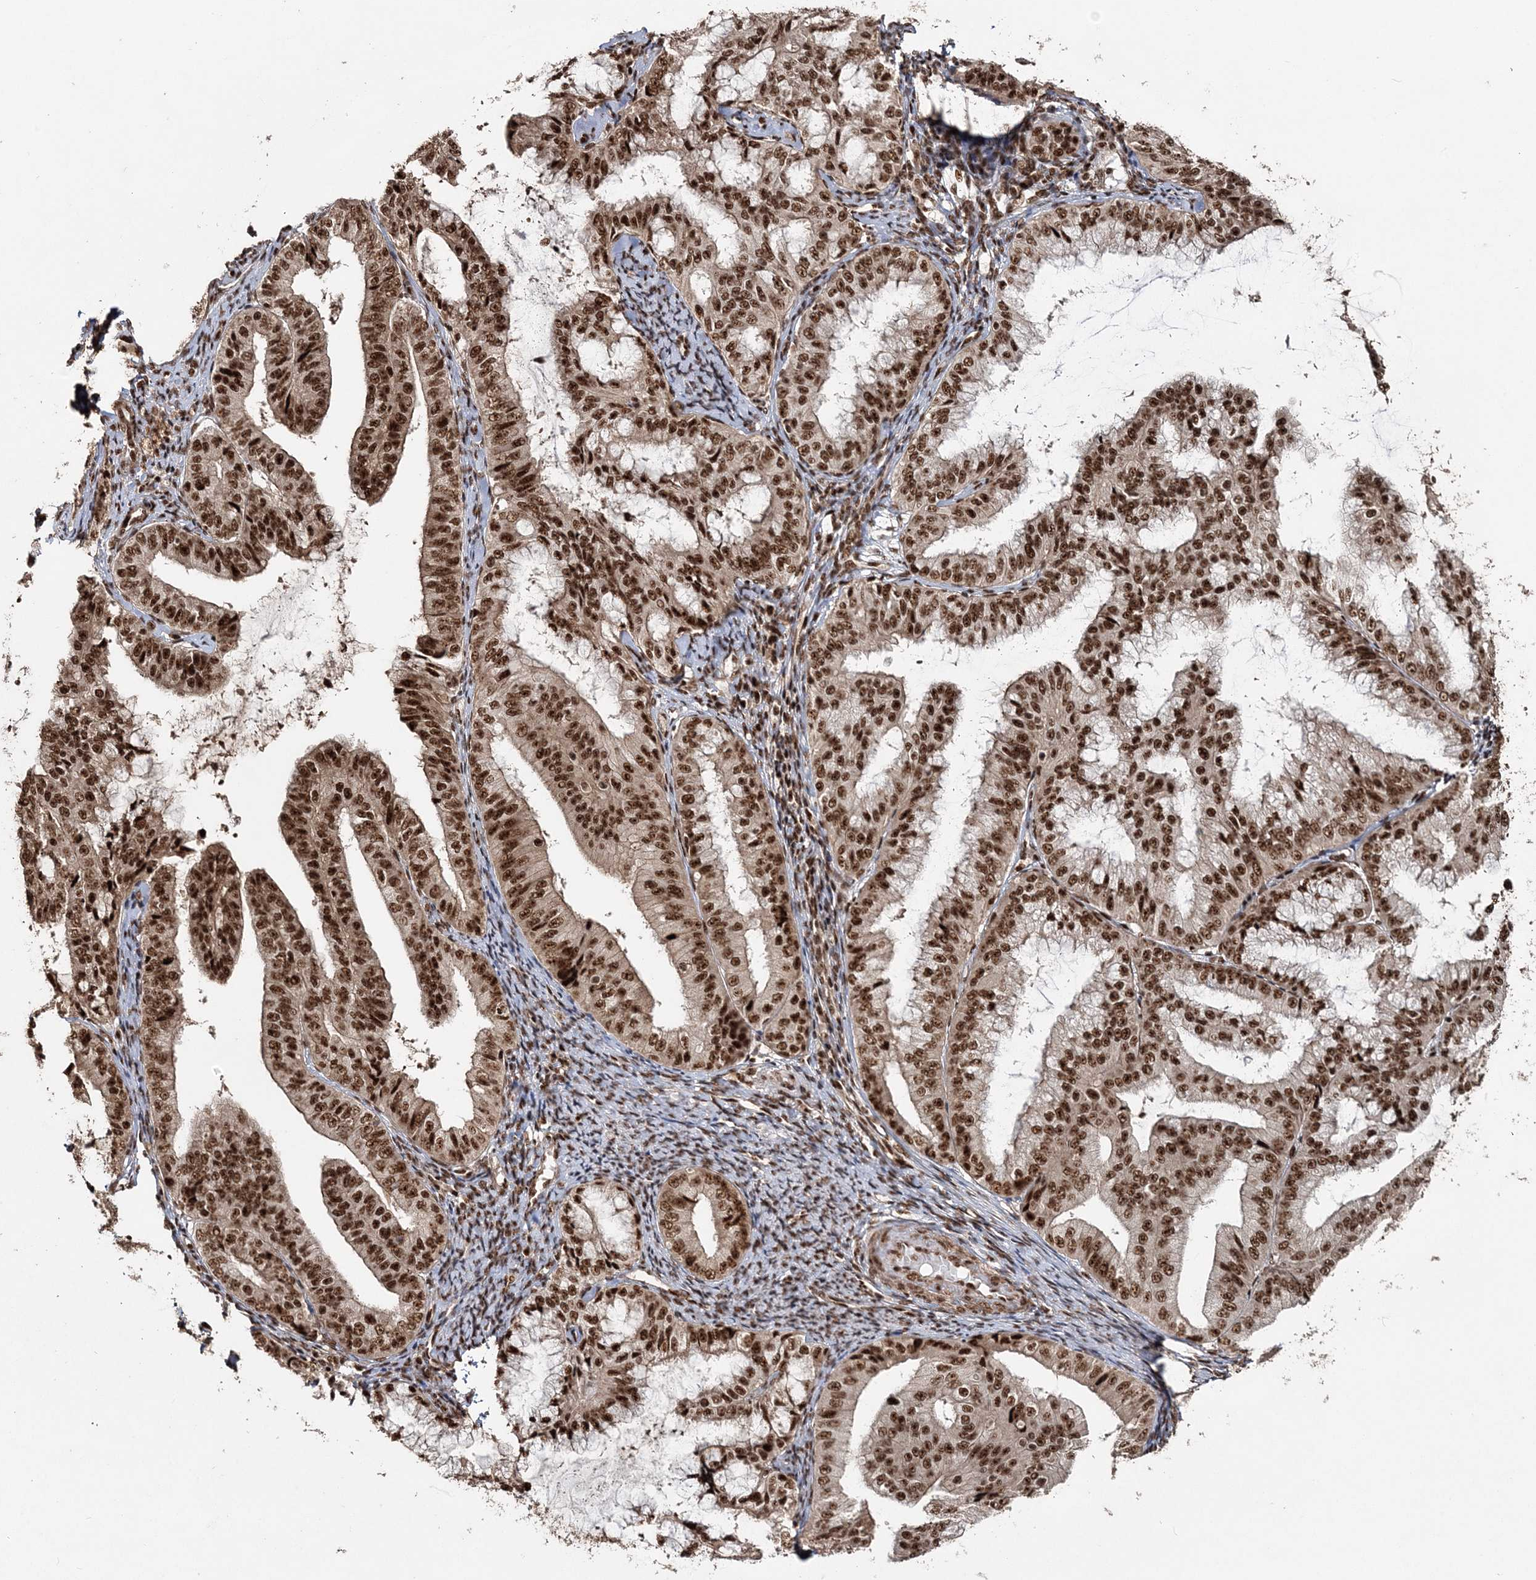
{"staining": {"intensity": "strong", "quantity": ">75%", "location": "nuclear"}, "tissue": "endometrial cancer", "cell_type": "Tumor cells", "image_type": "cancer", "snomed": [{"axis": "morphology", "description": "Adenocarcinoma, NOS"}, {"axis": "topography", "description": "Endometrium"}], "caption": "Immunohistochemistry histopathology image of neoplastic tissue: human adenocarcinoma (endometrial) stained using IHC shows high levels of strong protein expression localized specifically in the nuclear of tumor cells, appearing as a nuclear brown color.", "gene": "EXOSC8", "patient": {"sex": "female", "age": 63}}